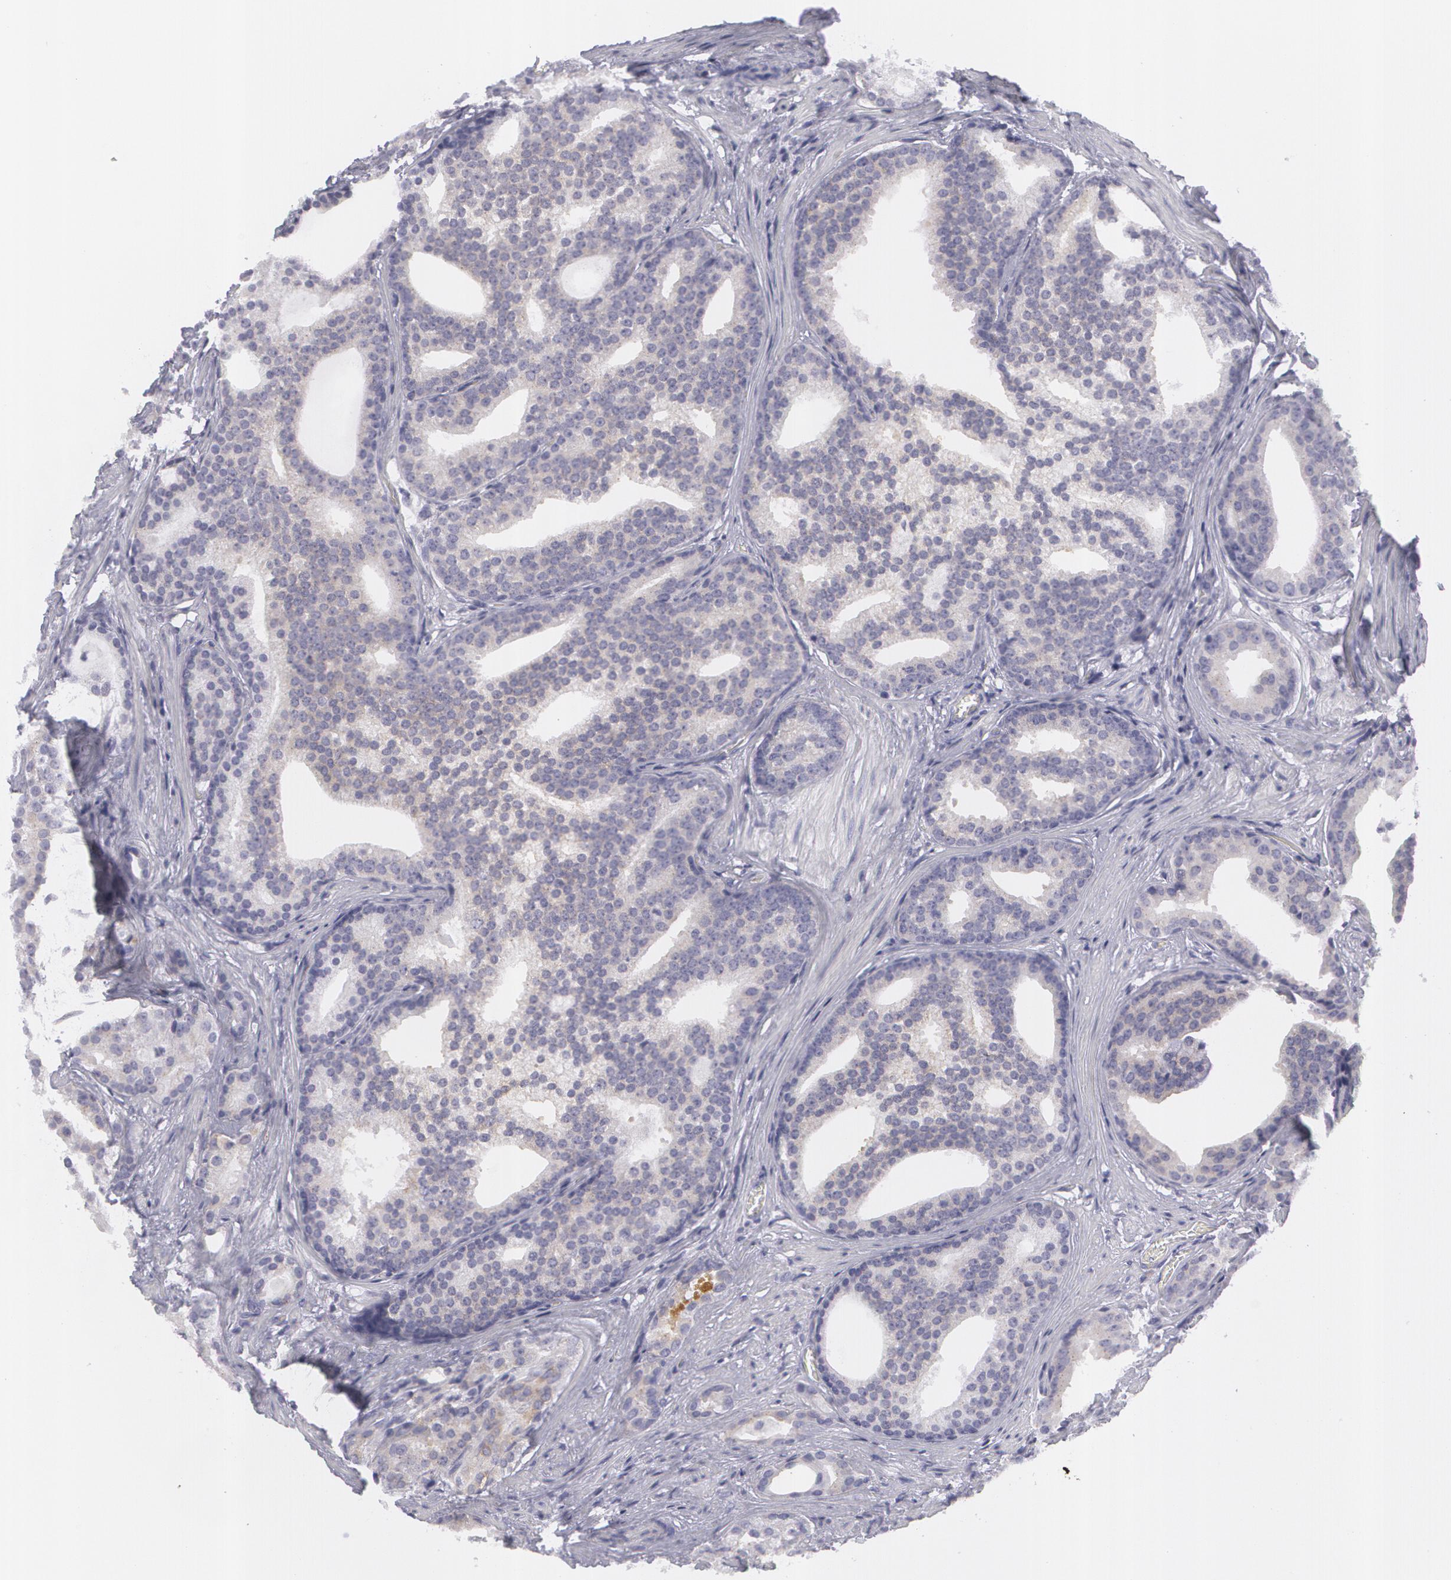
{"staining": {"intensity": "negative", "quantity": "none", "location": "none"}, "tissue": "prostate cancer", "cell_type": "Tumor cells", "image_type": "cancer", "snomed": [{"axis": "morphology", "description": "Adenocarcinoma, Low grade"}, {"axis": "topography", "description": "Prostate"}], "caption": "Prostate low-grade adenocarcinoma was stained to show a protein in brown. There is no significant positivity in tumor cells. Brightfield microscopy of immunohistochemistry (IHC) stained with DAB (brown) and hematoxylin (blue), captured at high magnification.", "gene": "MBNL3", "patient": {"sex": "male", "age": 71}}